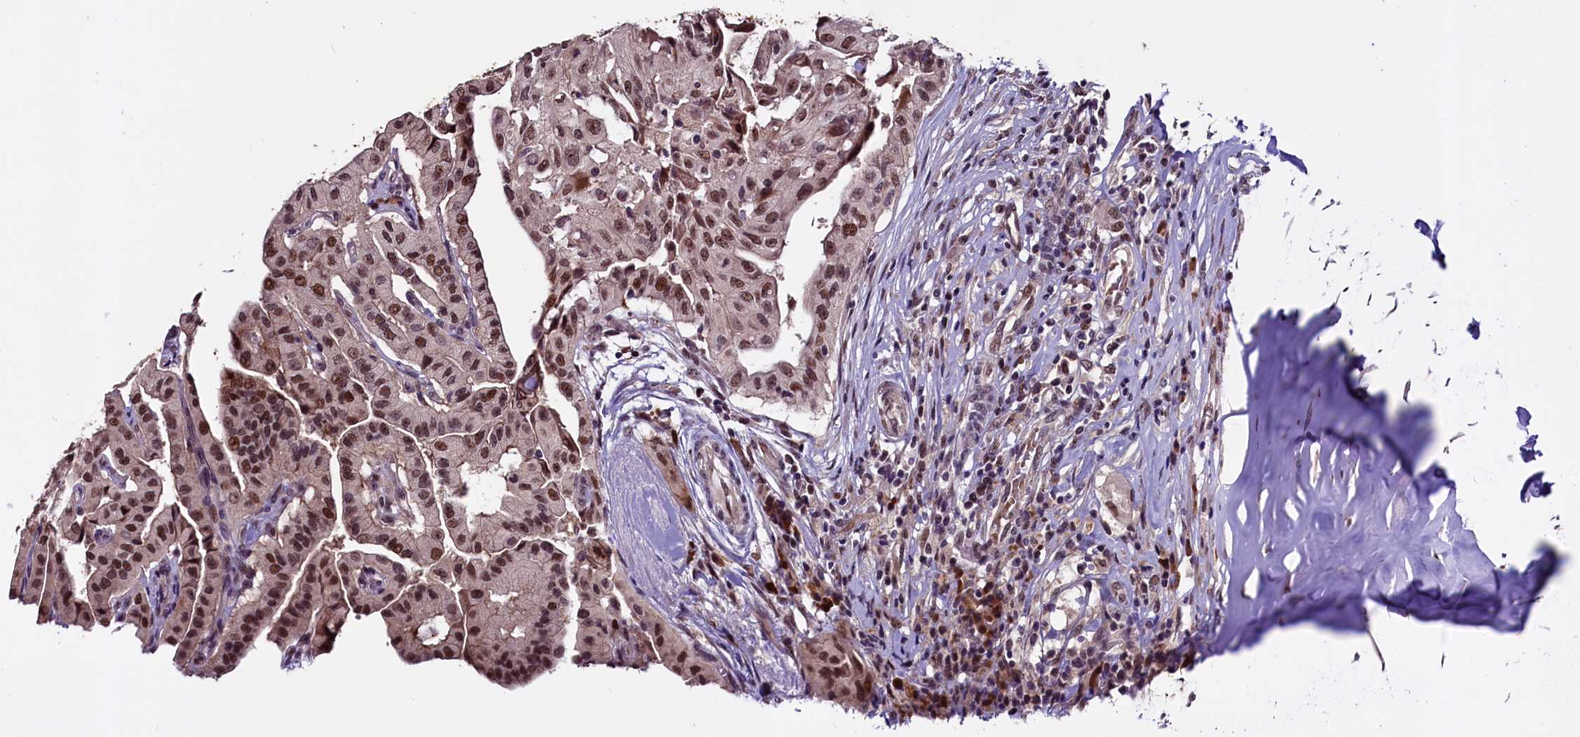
{"staining": {"intensity": "moderate", "quantity": ">75%", "location": "nuclear"}, "tissue": "thyroid cancer", "cell_type": "Tumor cells", "image_type": "cancer", "snomed": [{"axis": "morphology", "description": "Papillary adenocarcinoma, NOS"}, {"axis": "topography", "description": "Thyroid gland"}], "caption": "About >75% of tumor cells in thyroid papillary adenocarcinoma exhibit moderate nuclear protein staining as visualized by brown immunohistochemical staining.", "gene": "RNMT", "patient": {"sex": "female", "age": 59}}